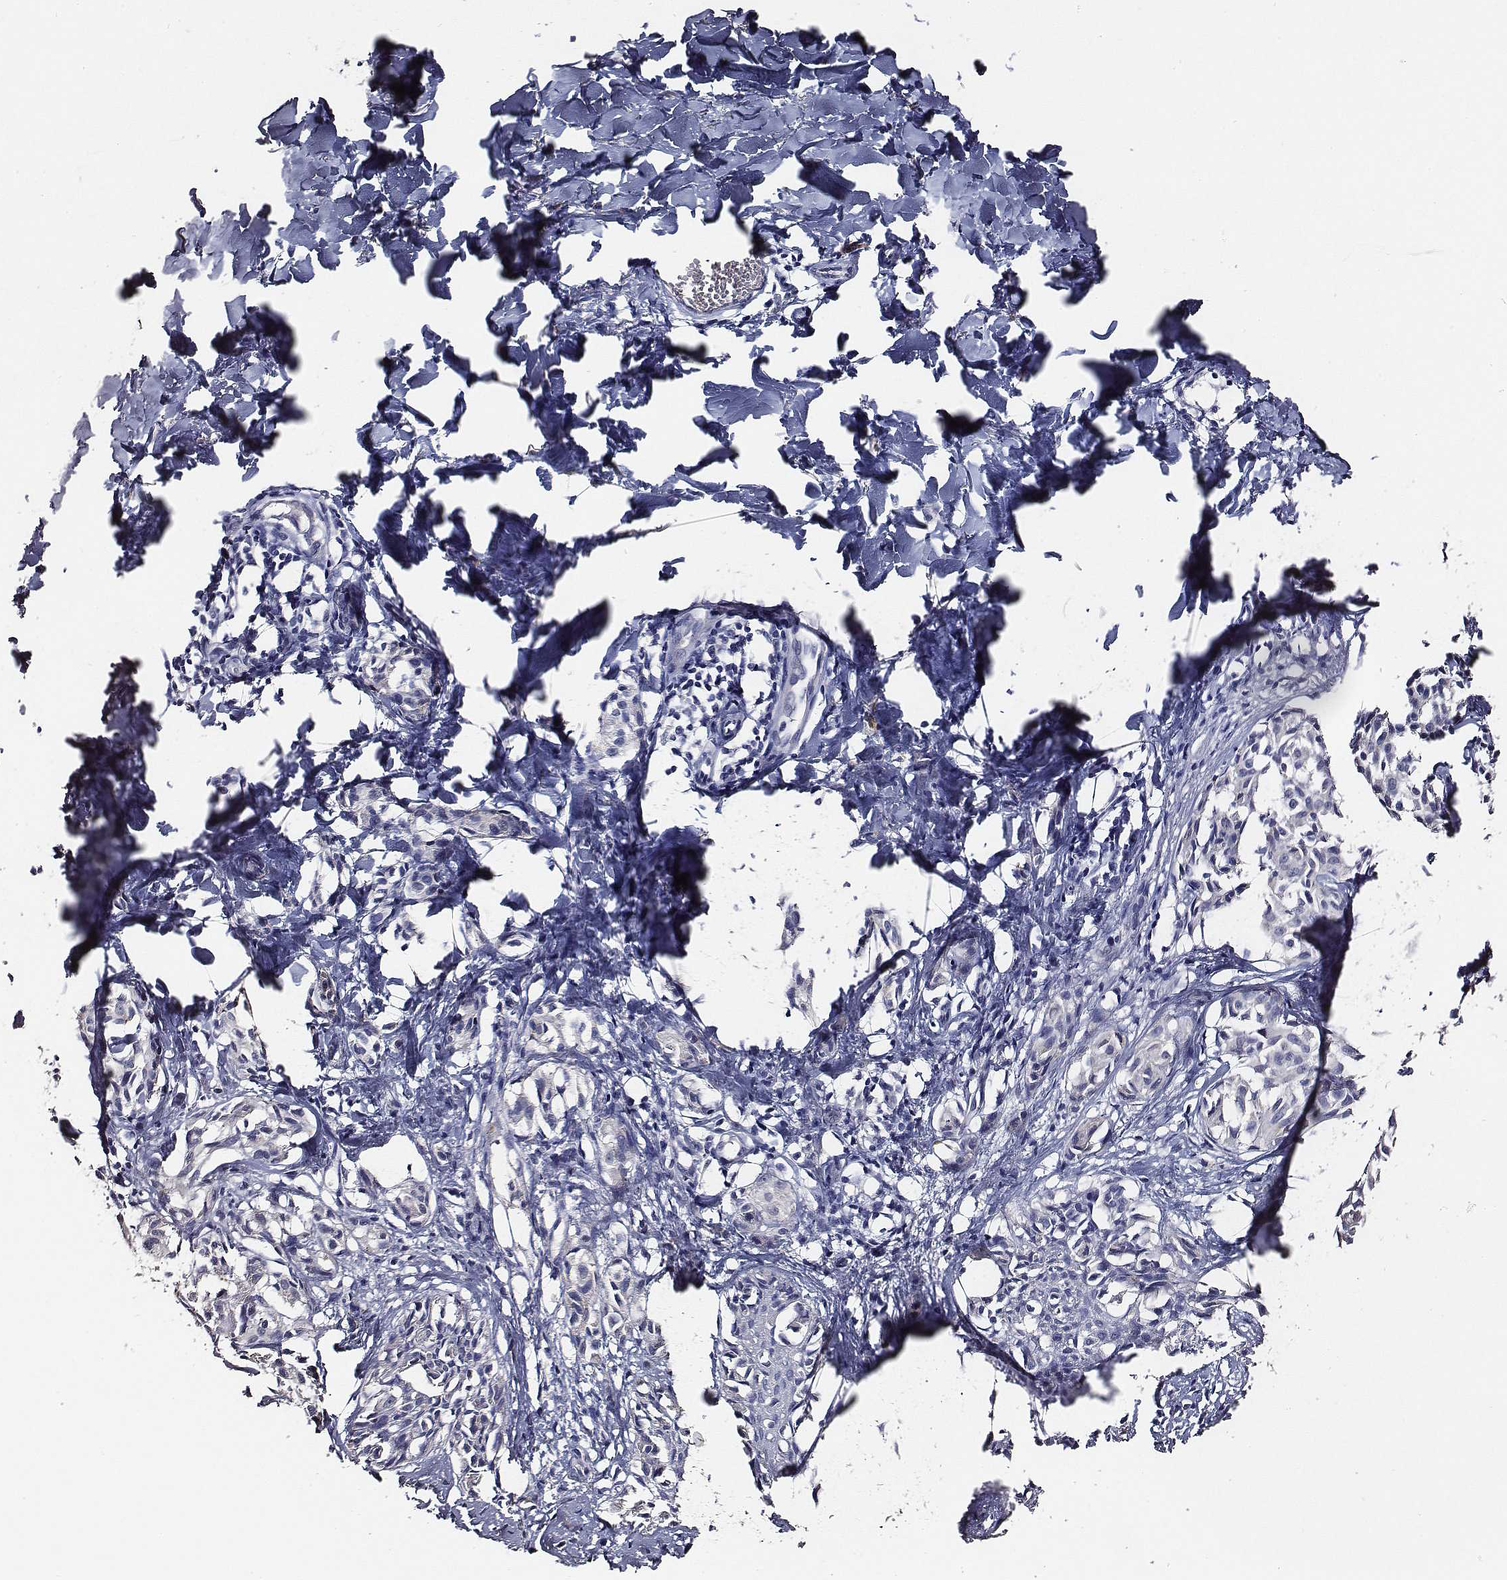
{"staining": {"intensity": "negative", "quantity": "none", "location": "none"}, "tissue": "melanoma", "cell_type": "Tumor cells", "image_type": "cancer", "snomed": [{"axis": "morphology", "description": "Malignant melanoma, NOS"}, {"axis": "topography", "description": "Skin"}], "caption": "IHC of malignant melanoma exhibits no positivity in tumor cells.", "gene": "AADAT", "patient": {"sex": "male", "age": 51}}